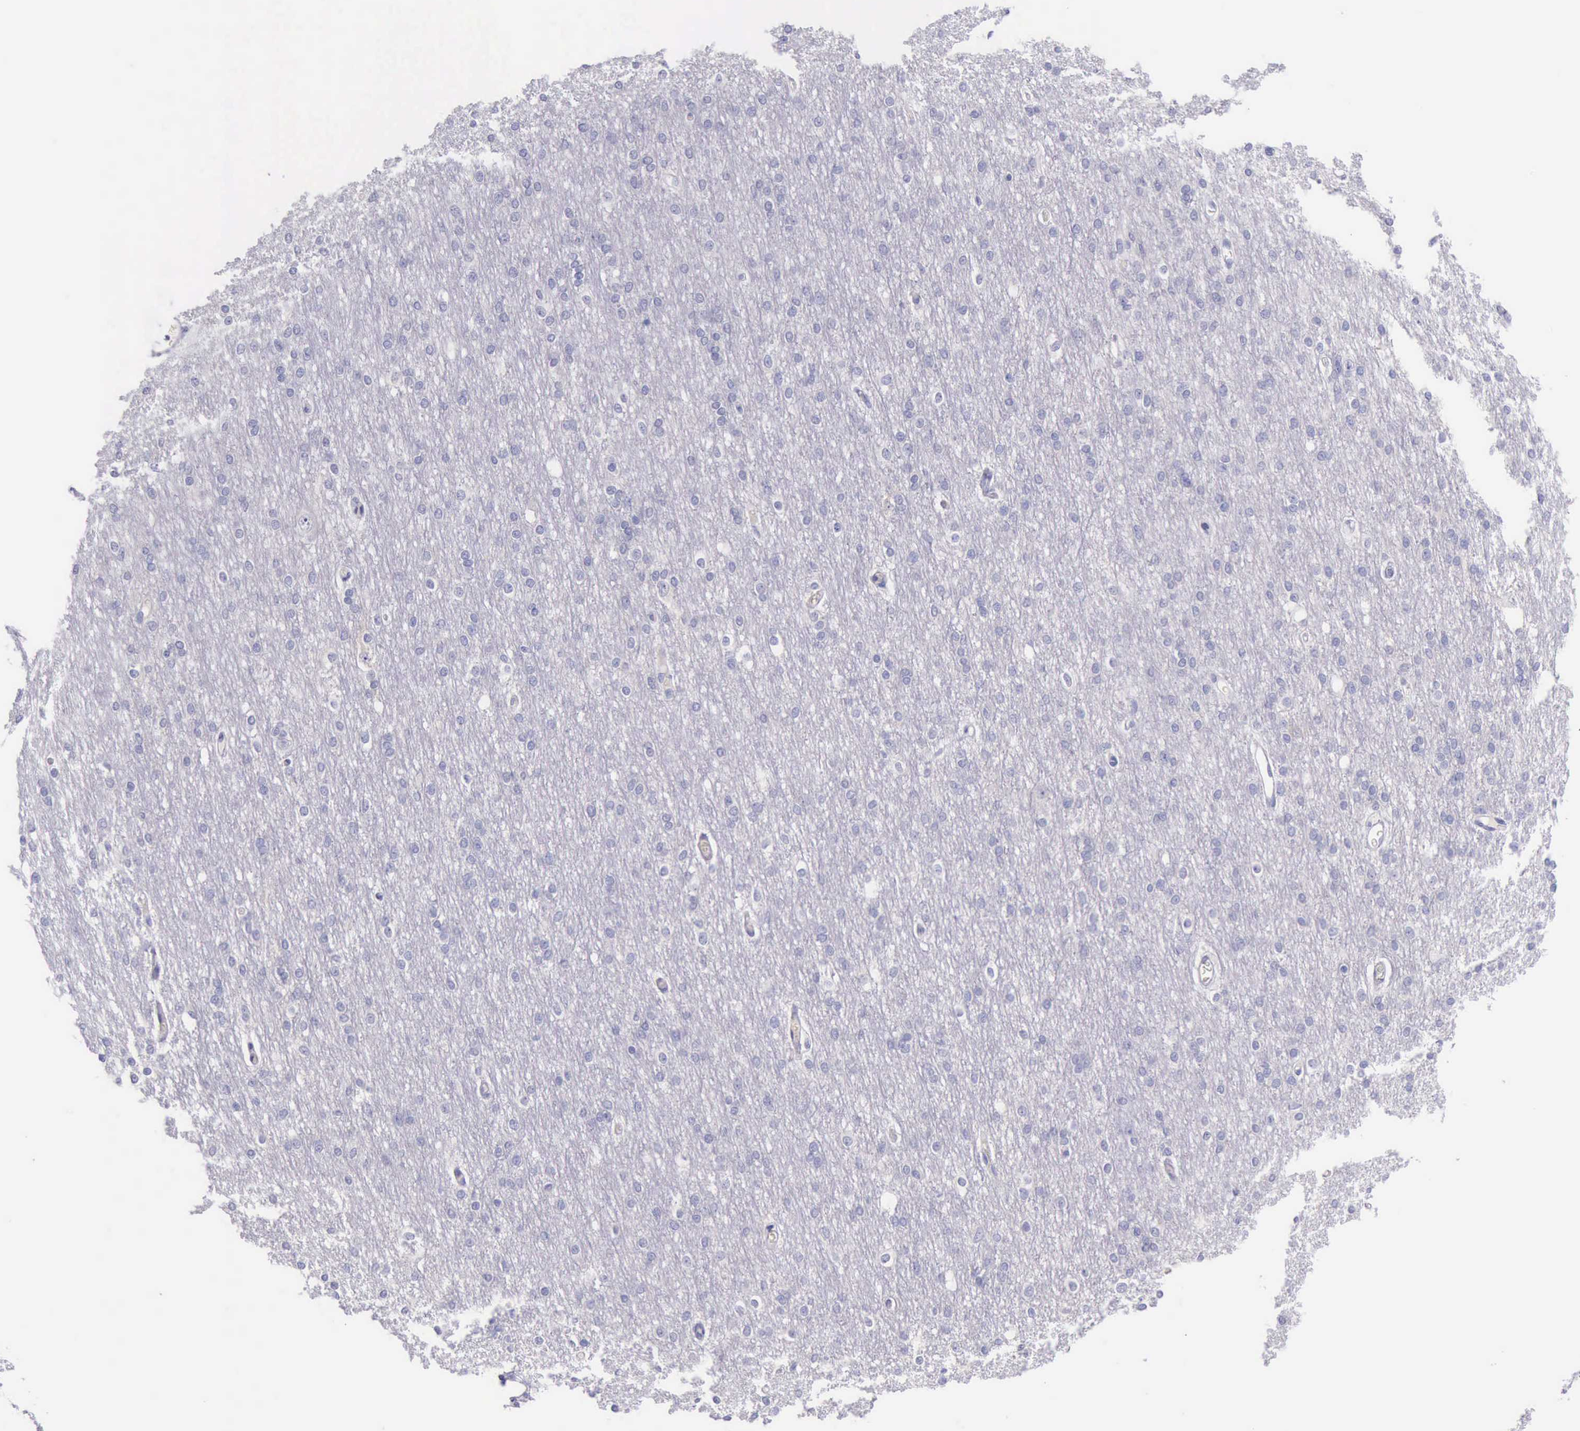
{"staining": {"intensity": "negative", "quantity": "none", "location": "none"}, "tissue": "cerebral cortex", "cell_type": "Endothelial cells", "image_type": "normal", "snomed": [{"axis": "morphology", "description": "Normal tissue, NOS"}, {"axis": "morphology", "description": "Inflammation, NOS"}, {"axis": "topography", "description": "Cerebral cortex"}], "caption": "Immunohistochemistry (IHC) histopathology image of unremarkable cerebral cortex stained for a protein (brown), which exhibits no positivity in endothelial cells. (DAB IHC visualized using brightfield microscopy, high magnification).", "gene": "LRFN5", "patient": {"sex": "male", "age": 6}}